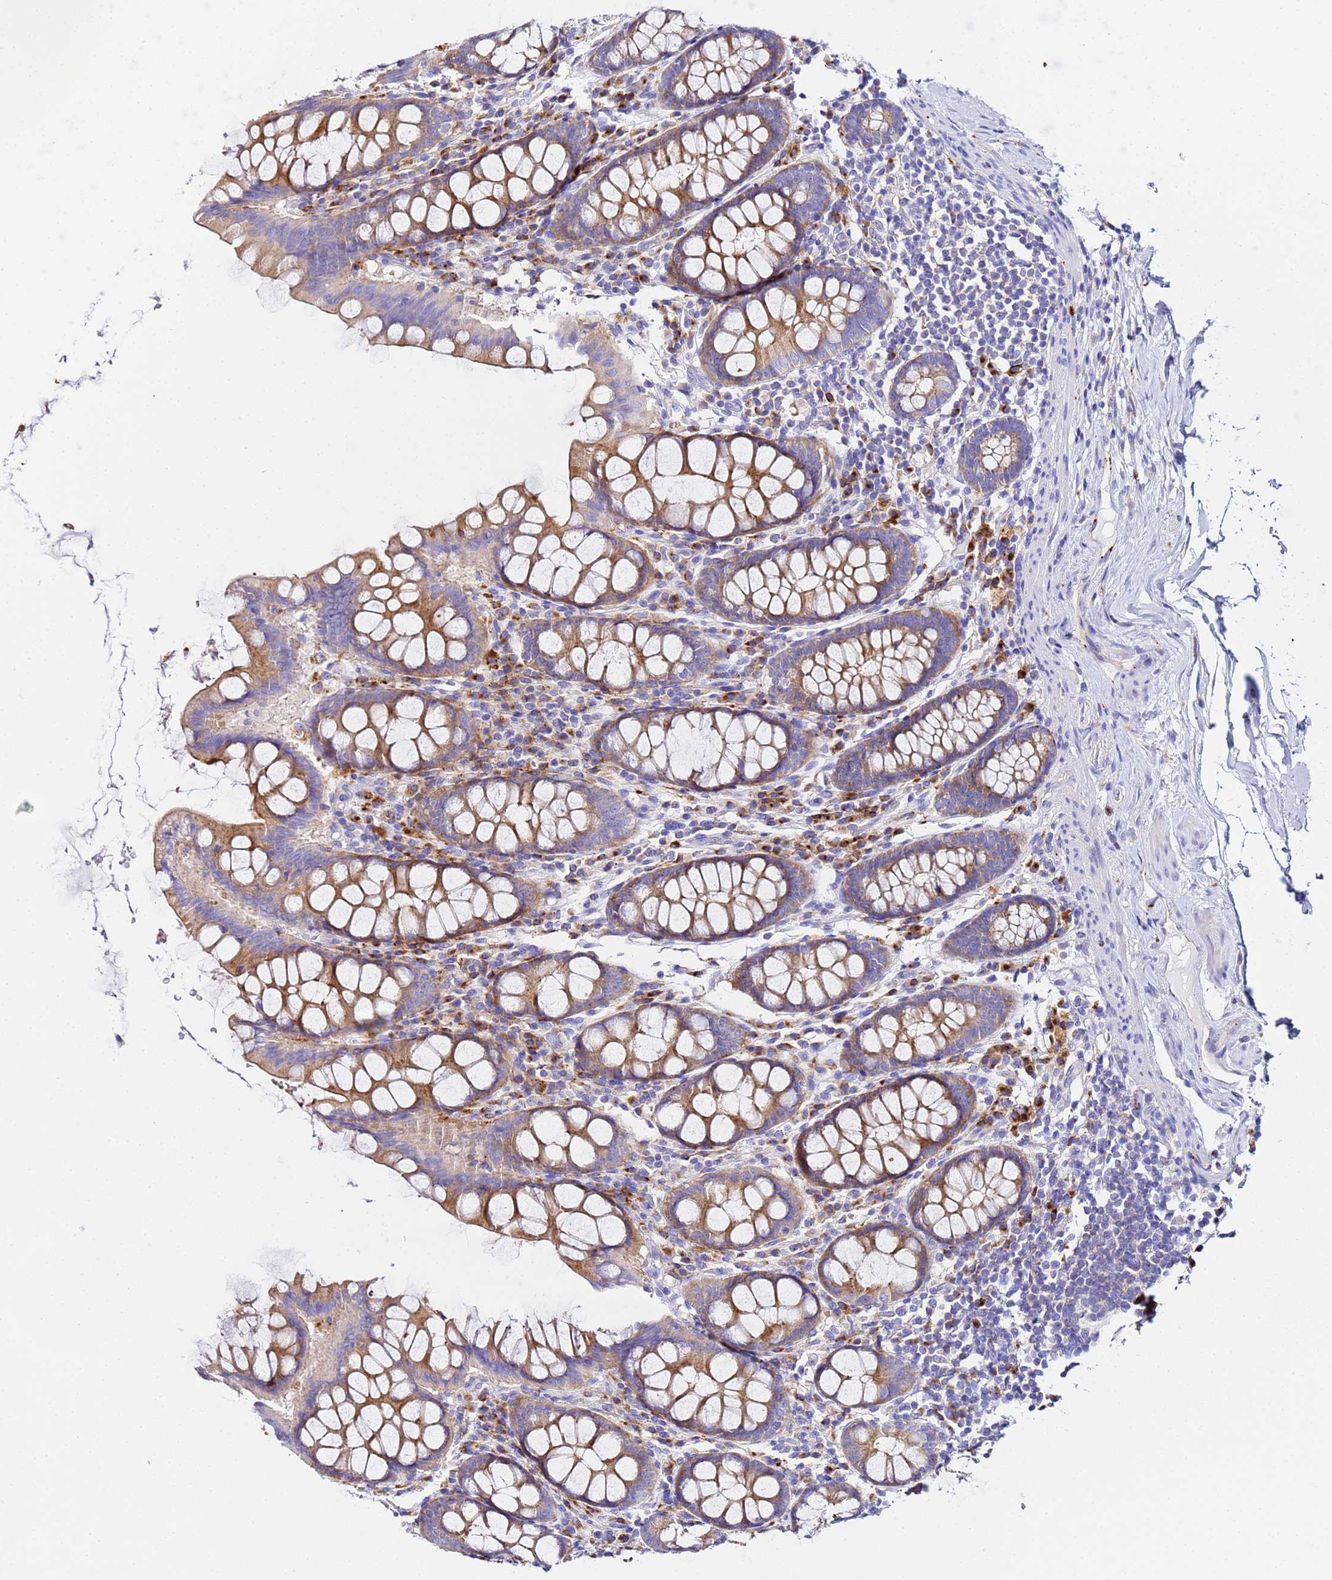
{"staining": {"intensity": "negative", "quantity": "none", "location": "none"}, "tissue": "colon", "cell_type": "Endothelial cells", "image_type": "normal", "snomed": [{"axis": "morphology", "description": "Normal tissue, NOS"}, {"axis": "topography", "description": "Colon"}], "caption": "Immunohistochemistry image of normal colon: human colon stained with DAB displays no significant protein expression in endothelial cells. The staining is performed using DAB brown chromogen with nuclei counter-stained in using hematoxylin.", "gene": "VTI1B", "patient": {"sex": "female", "age": 79}}